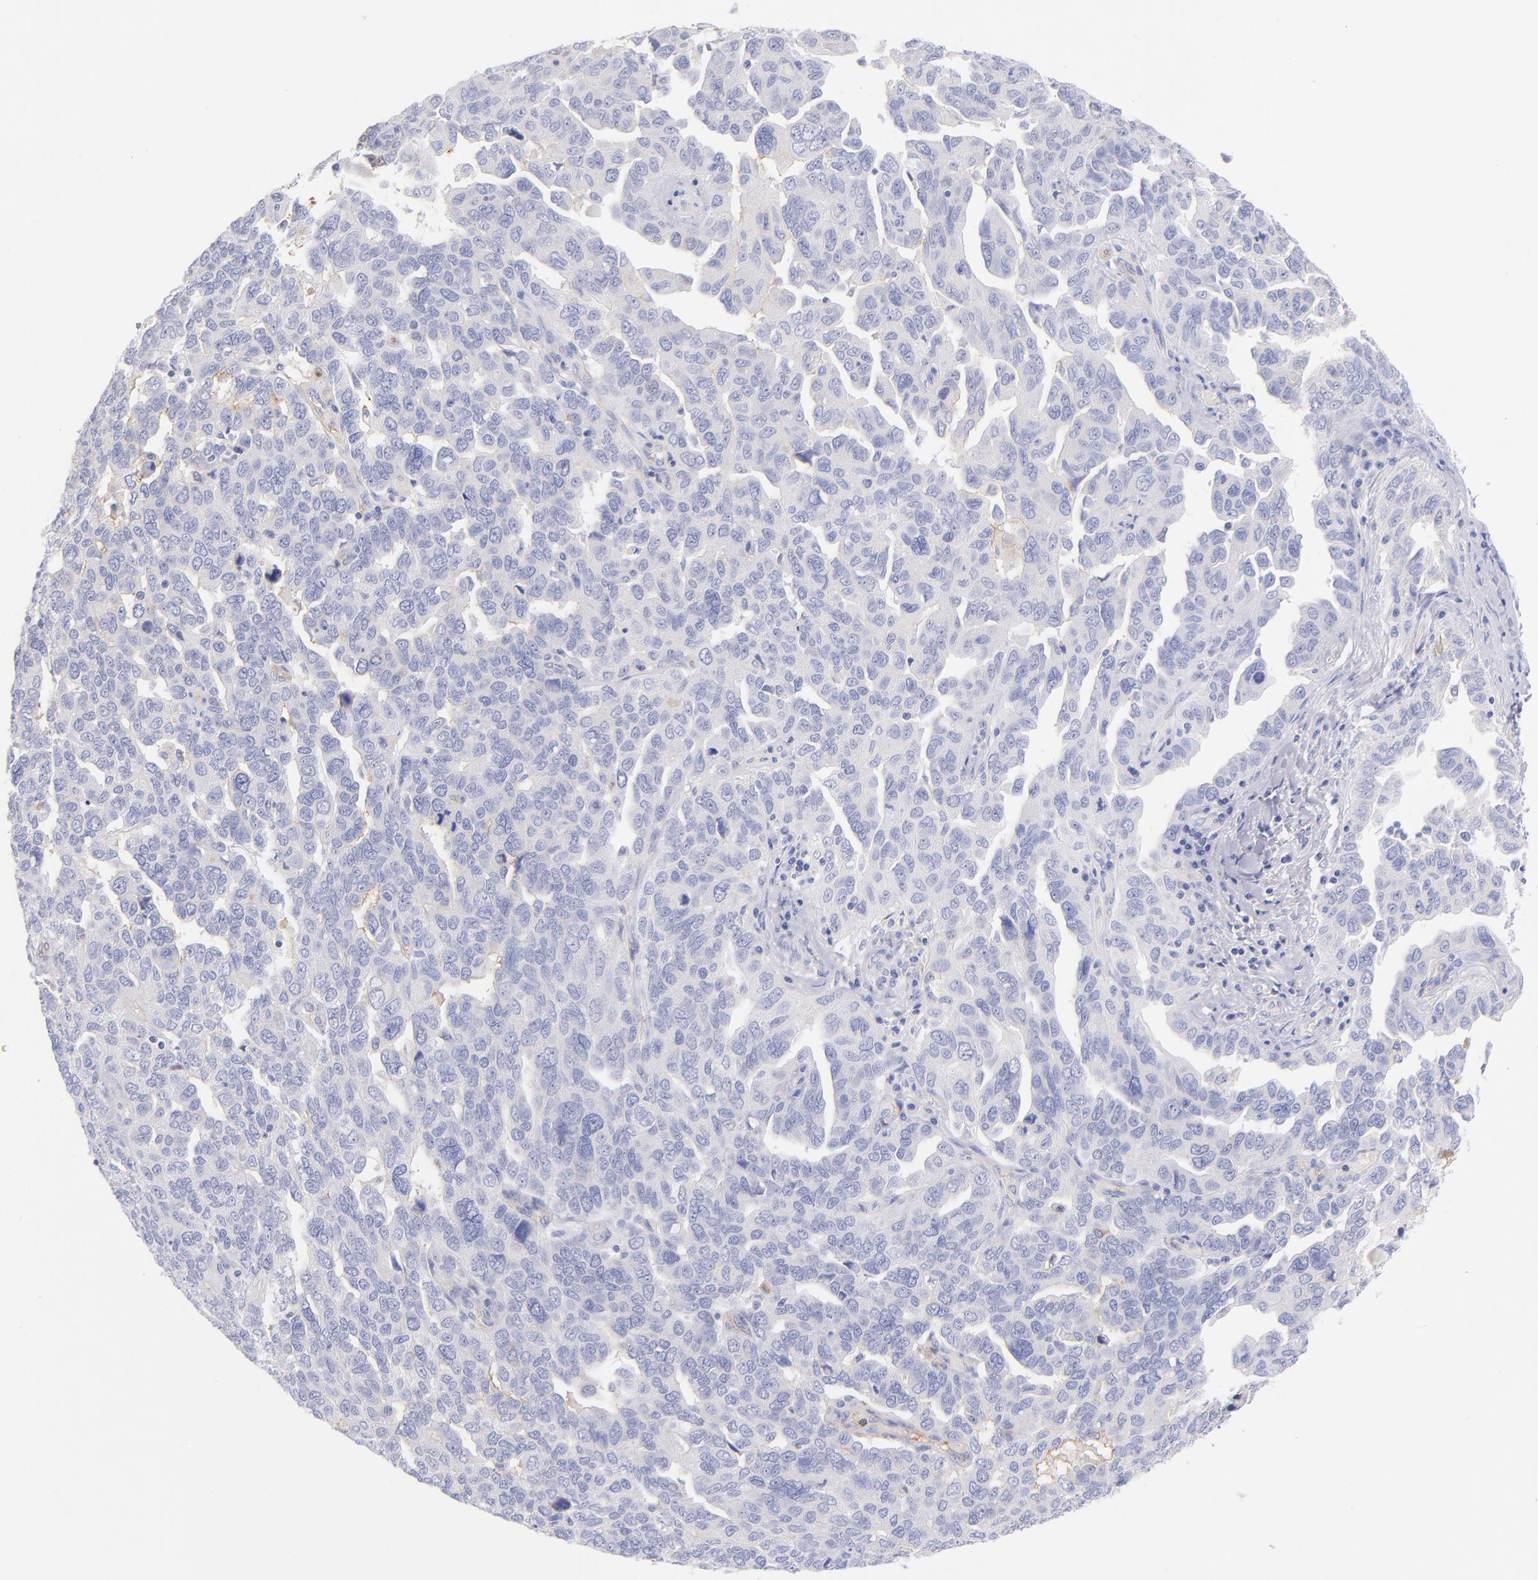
{"staining": {"intensity": "negative", "quantity": "none", "location": "none"}, "tissue": "ovarian cancer", "cell_type": "Tumor cells", "image_type": "cancer", "snomed": [{"axis": "morphology", "description": "Cystadenocarcinoma, serous, NOS"}, {"axis": "topography", "description": "Ovary"}], "caption": "Serous cystadenocarcinoma (ovarian) stained for a protein using immunohistochemistry shows no positivity tumor cells.", "gene": "HP", "patient": {"sex": "female", "age": 64}}